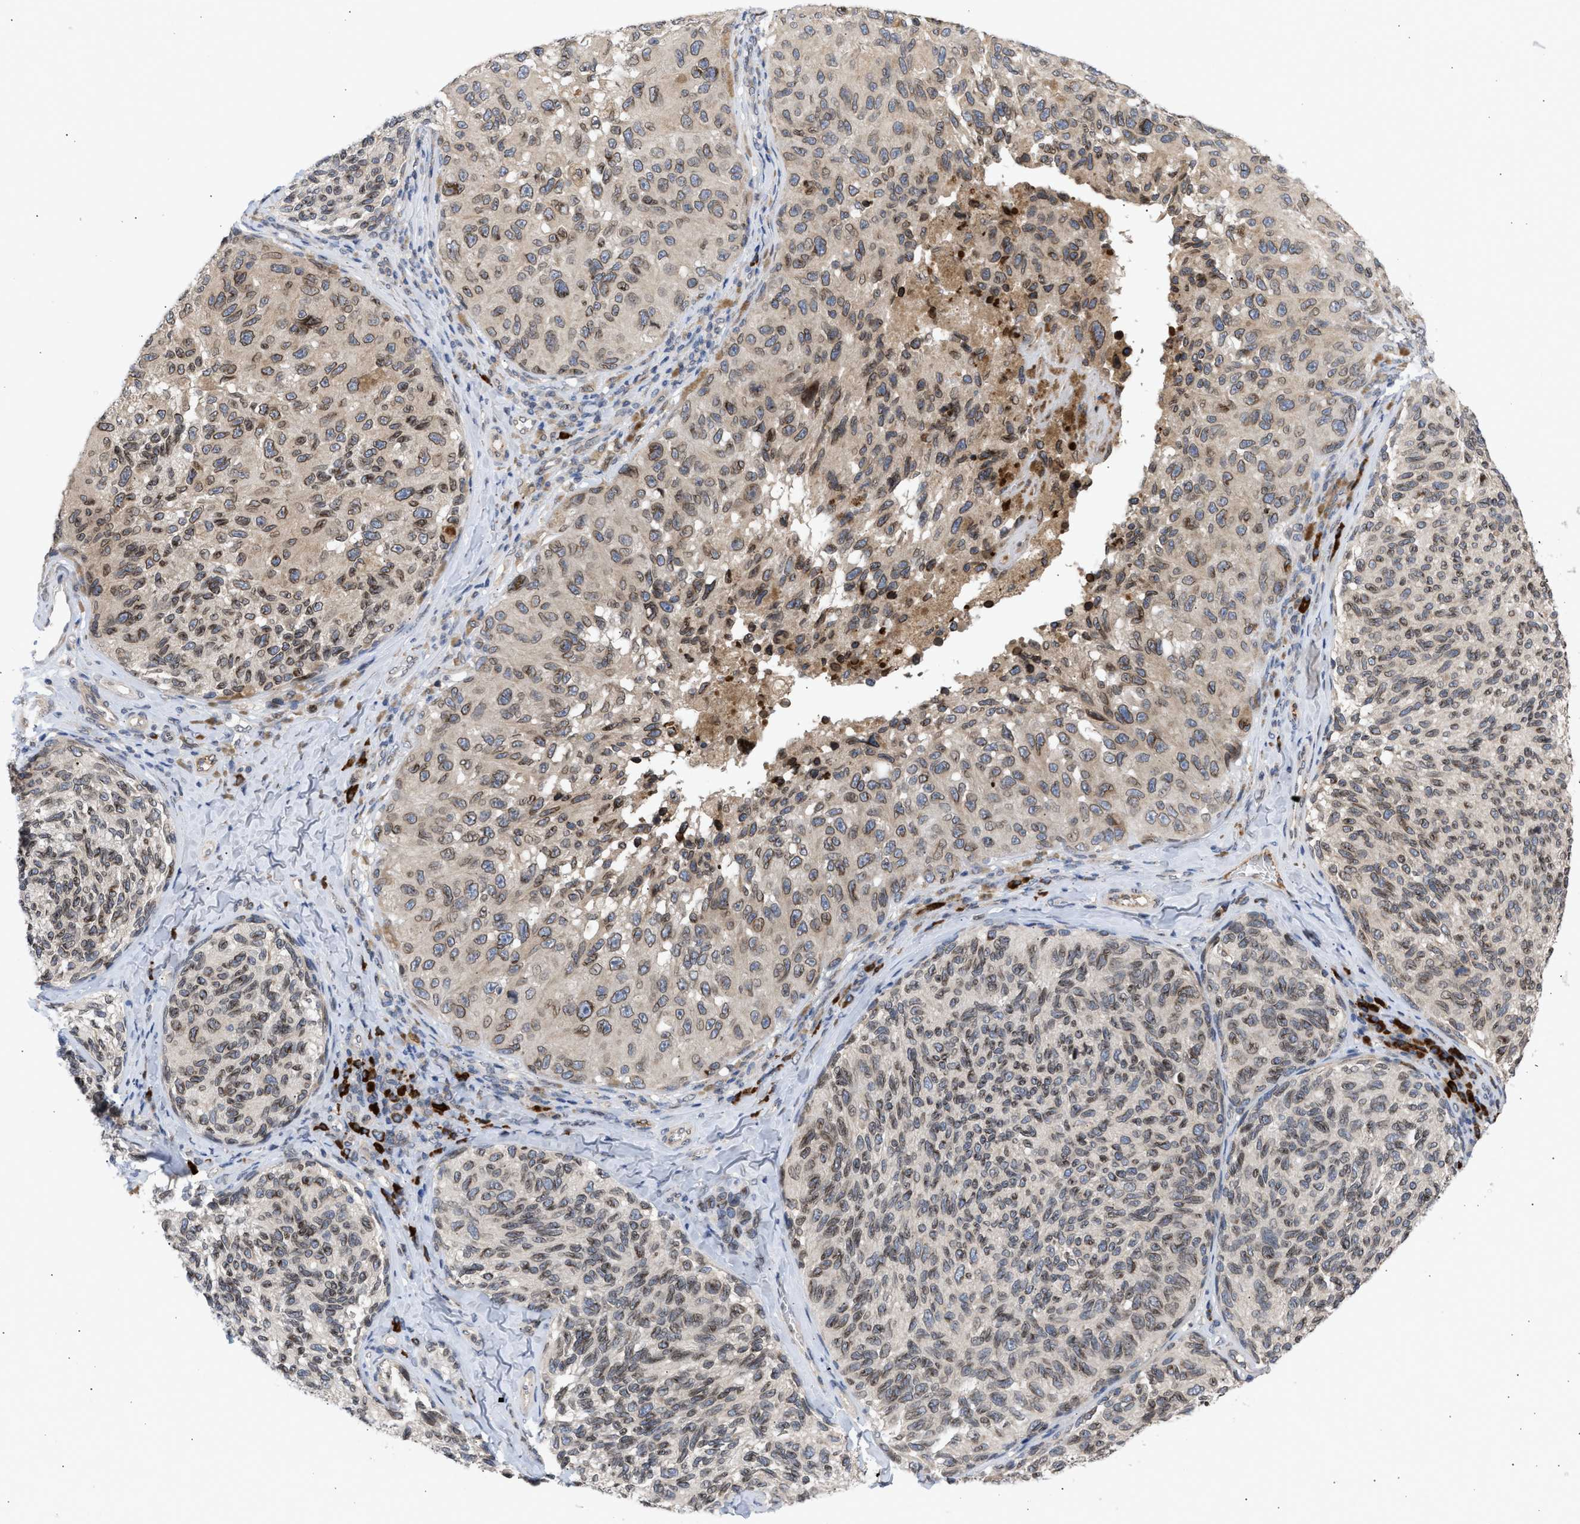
{"staining": {"intensity": "weak", "quantity": ">75%", "location": "cytoplasmic/membranous,nuclear"}, "tissue": "melanoma", "cell_type": "Tumor cells", "image_type": "cancer", "snomed": [{"axis": "morphology", "description": "Malignant melanoma, NOS"}, {"axis": "topography", "description": "Skin"}], "caption": "Approximately >75% of tumor cells in human malignant melanoma show weak cytoplasmic/membranous and nuclear protein positivity as visualized by brown immunohistochemical staining.", "gene": "NUP62", "patient": {"sex": "female", "age": 73}}